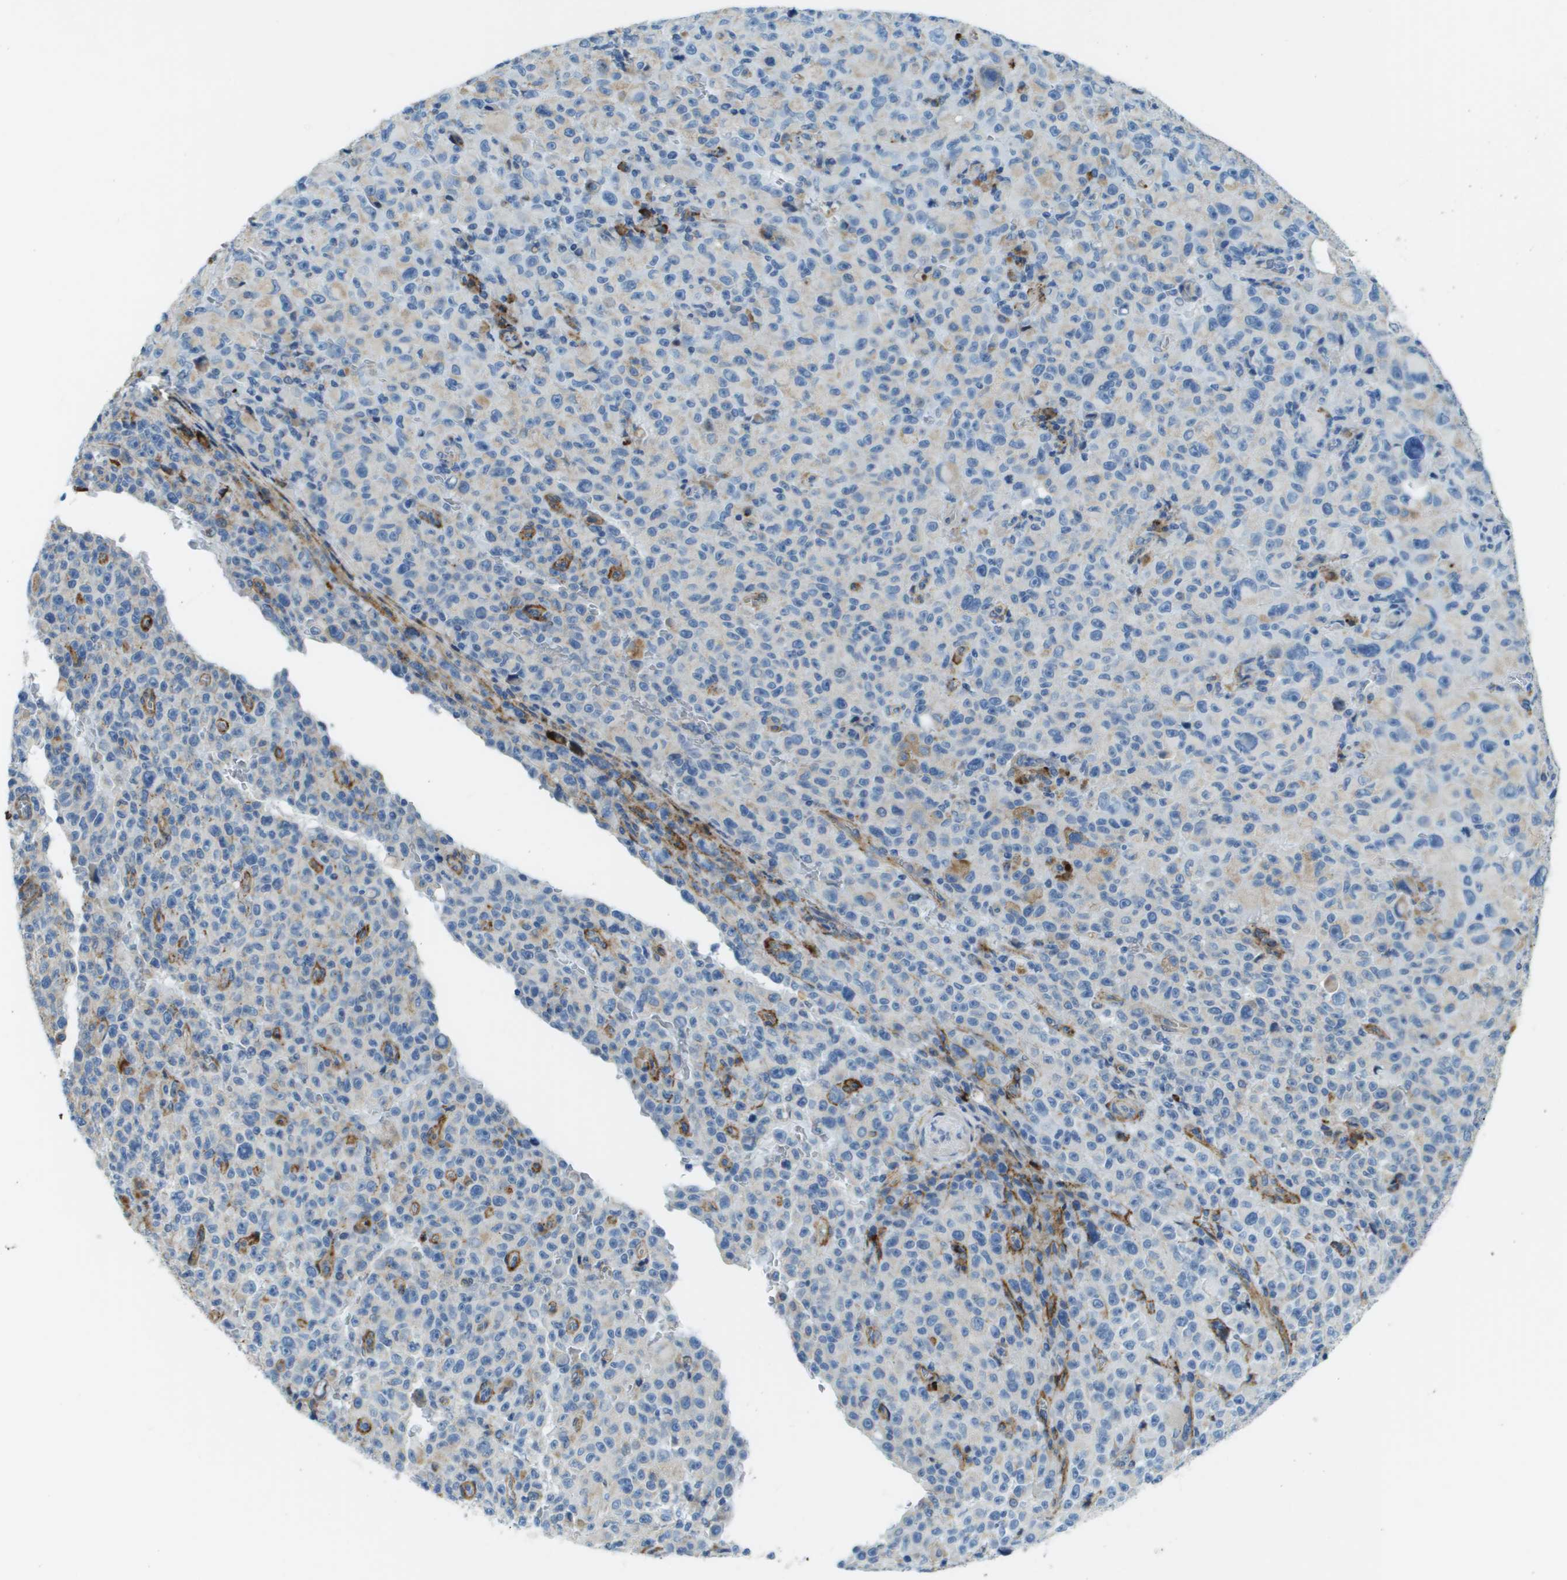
{"staining": {"intensity": "negative", "quantity": "none", "location": "none"}, "tissue": "melanoma", "cell_type": "Tumor cells", "image_type": "cancer", "snomed": [{"axis": "morphology", "description": "Malignant melanoma, NOS"}, {"axis": "topography", "description": "Skin"}], "caption": "The micrograph shows no staining of tumor cells in malignant melanoma.", "gene": "SDC1", "patient": {"sex": "female", "age": 82}}